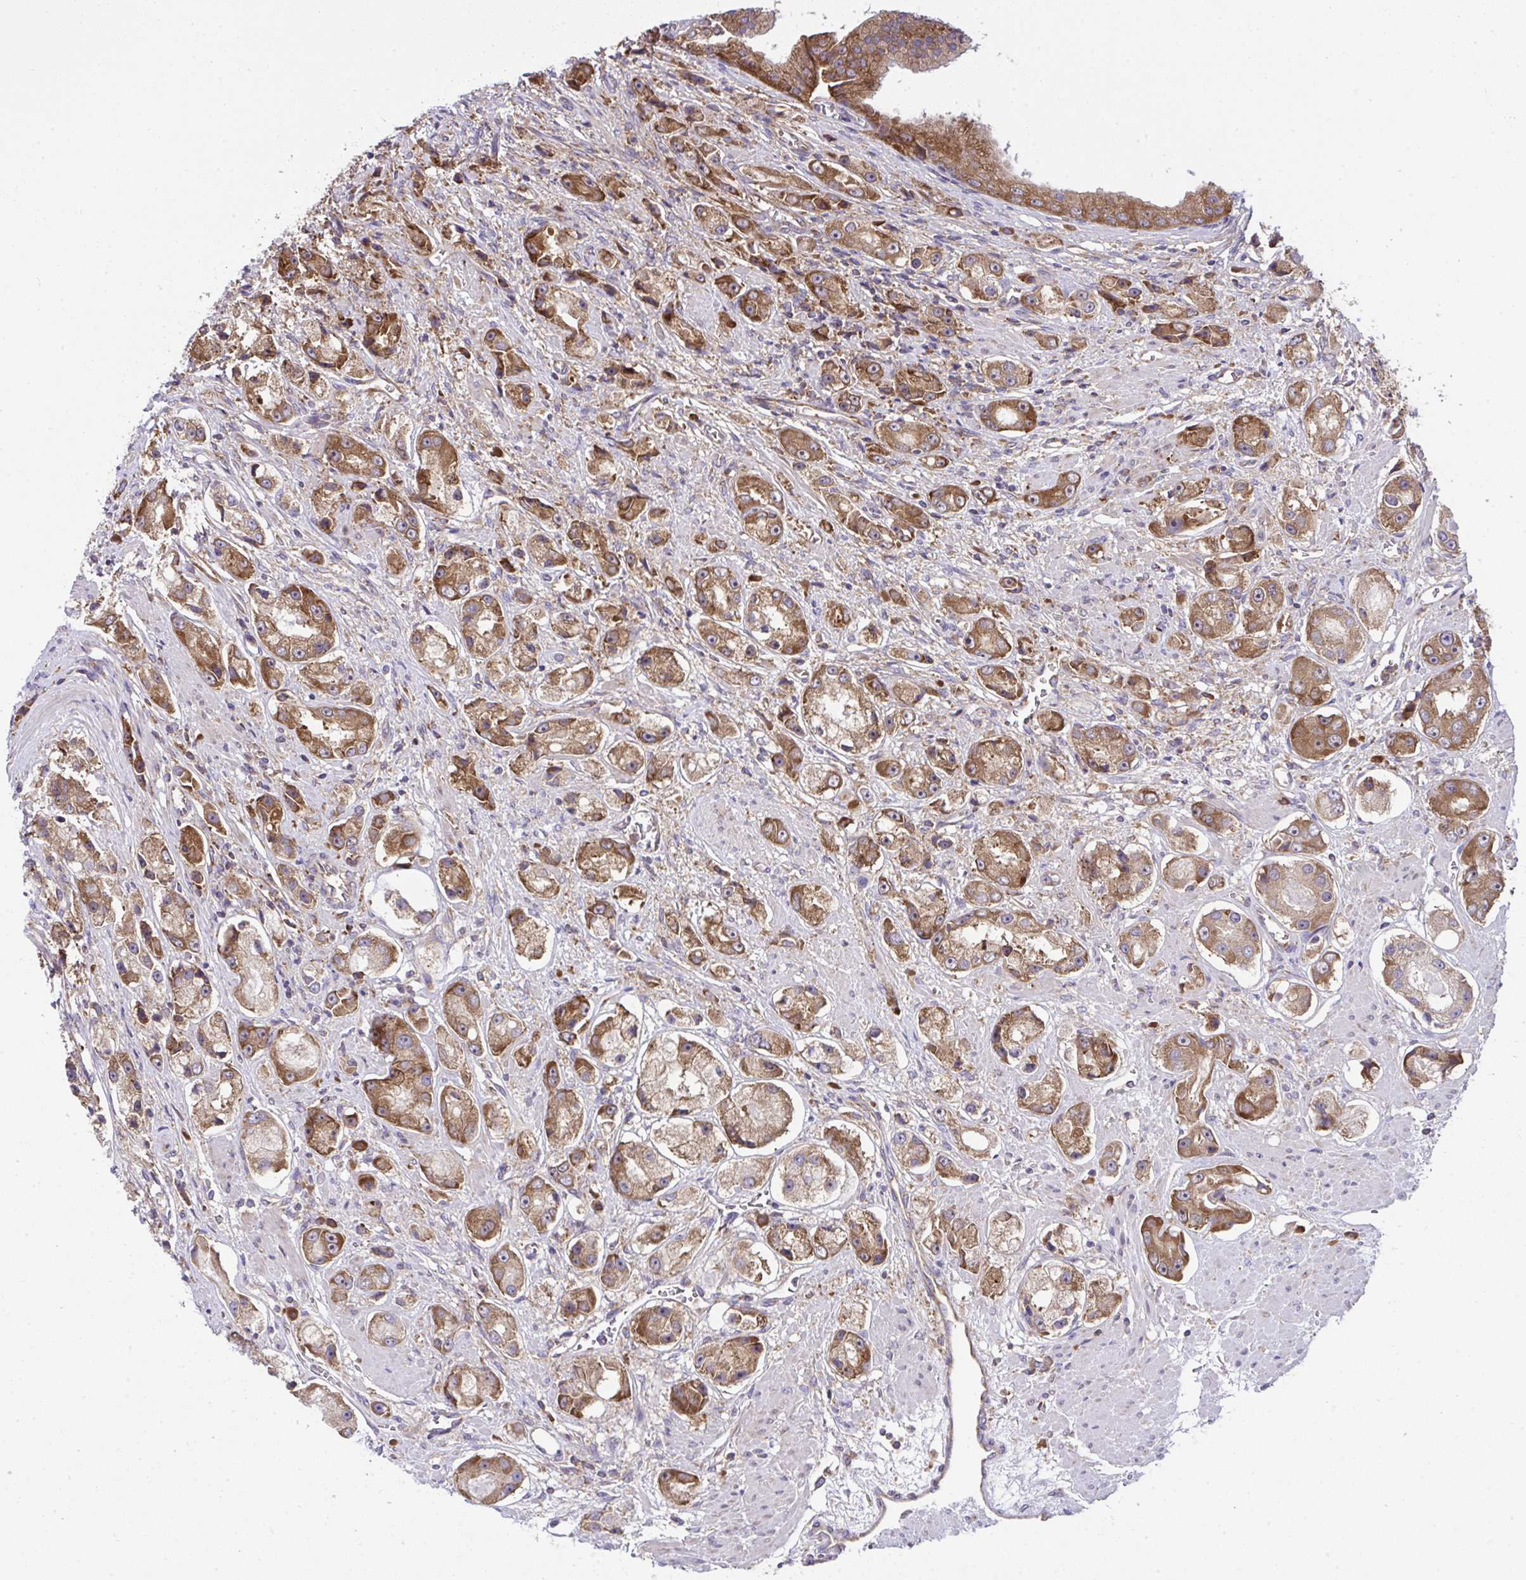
{"staining": {"intensity": "moderate", "quantity": ">75%", "location": "cytoplasmic/membranous"}, "tissue": "prostate cancer", "cell_type": "Tumor cells", "image_type": "cancer", "snomed": [{"axis": "morphology", "description": "Adenocarcinoma, High grade"}, {"axis": "topography", "description": "Prostate"}], "caption": "High-grade adenocarcinoma (prostate) stained for a protein shows moderate cytoplasmic/membranous positivity in tumor cells.", "gene": "RPS7", "patient": {"sex": "male", "age": 67}}